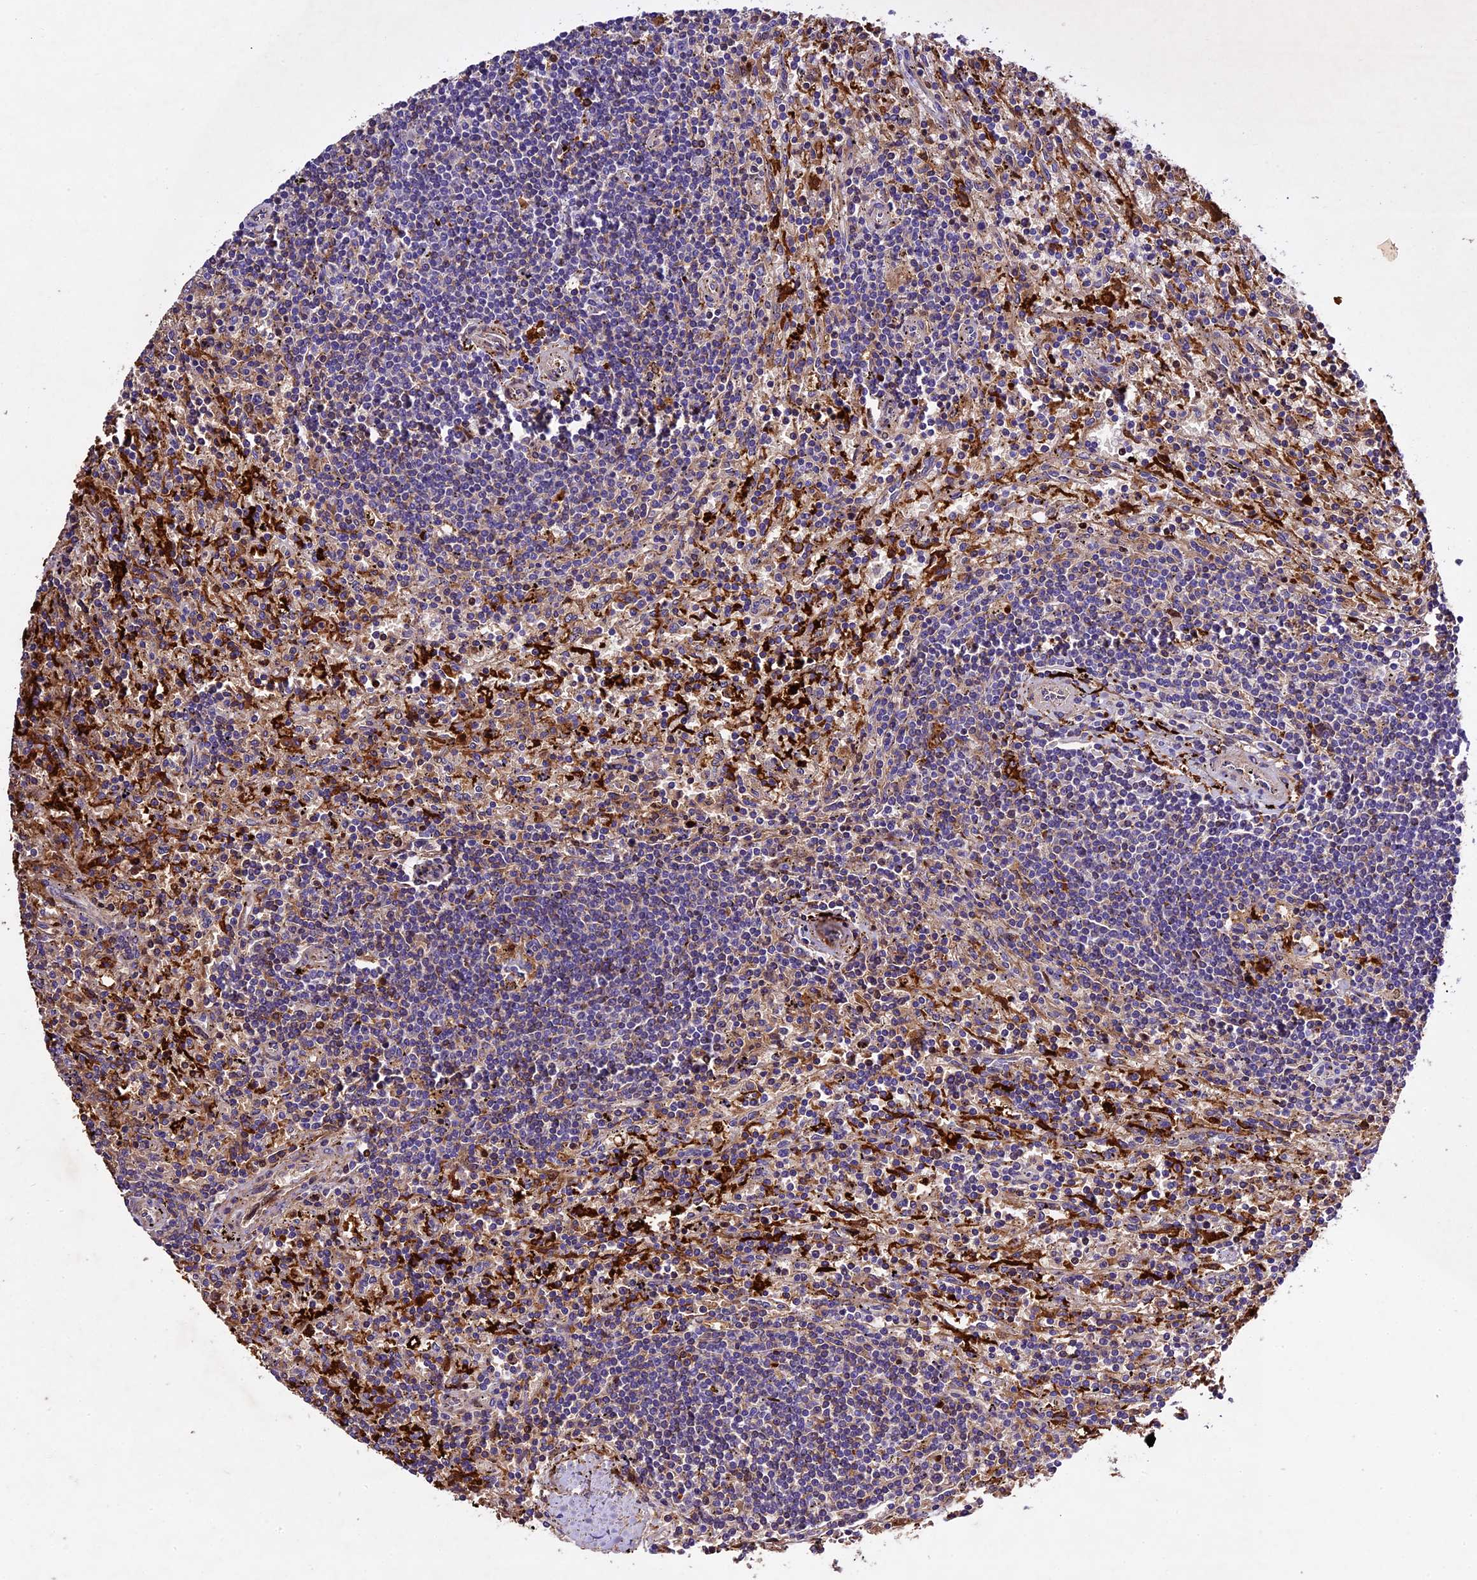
{"staining": {"intensity": "weak", "quantity": "<25%", "location": "cytoplasmic/membranous"}, "tissue": "lymphoma", "cell_type": "Tumor cells", "image_type": "cancer", "snomed": [{"axis": "morphology", "description": "Malignant lymphoma, non-Hodgkin's type, Low grade"}, {"axis": "topography", "description": "Spleen"}], "caption": "DAB immunohistochemical staining of lymphoma displays no significant positivity in tumor cells.", "gene": "CILP2", "patient": {"sex": "male", "age": 76}}